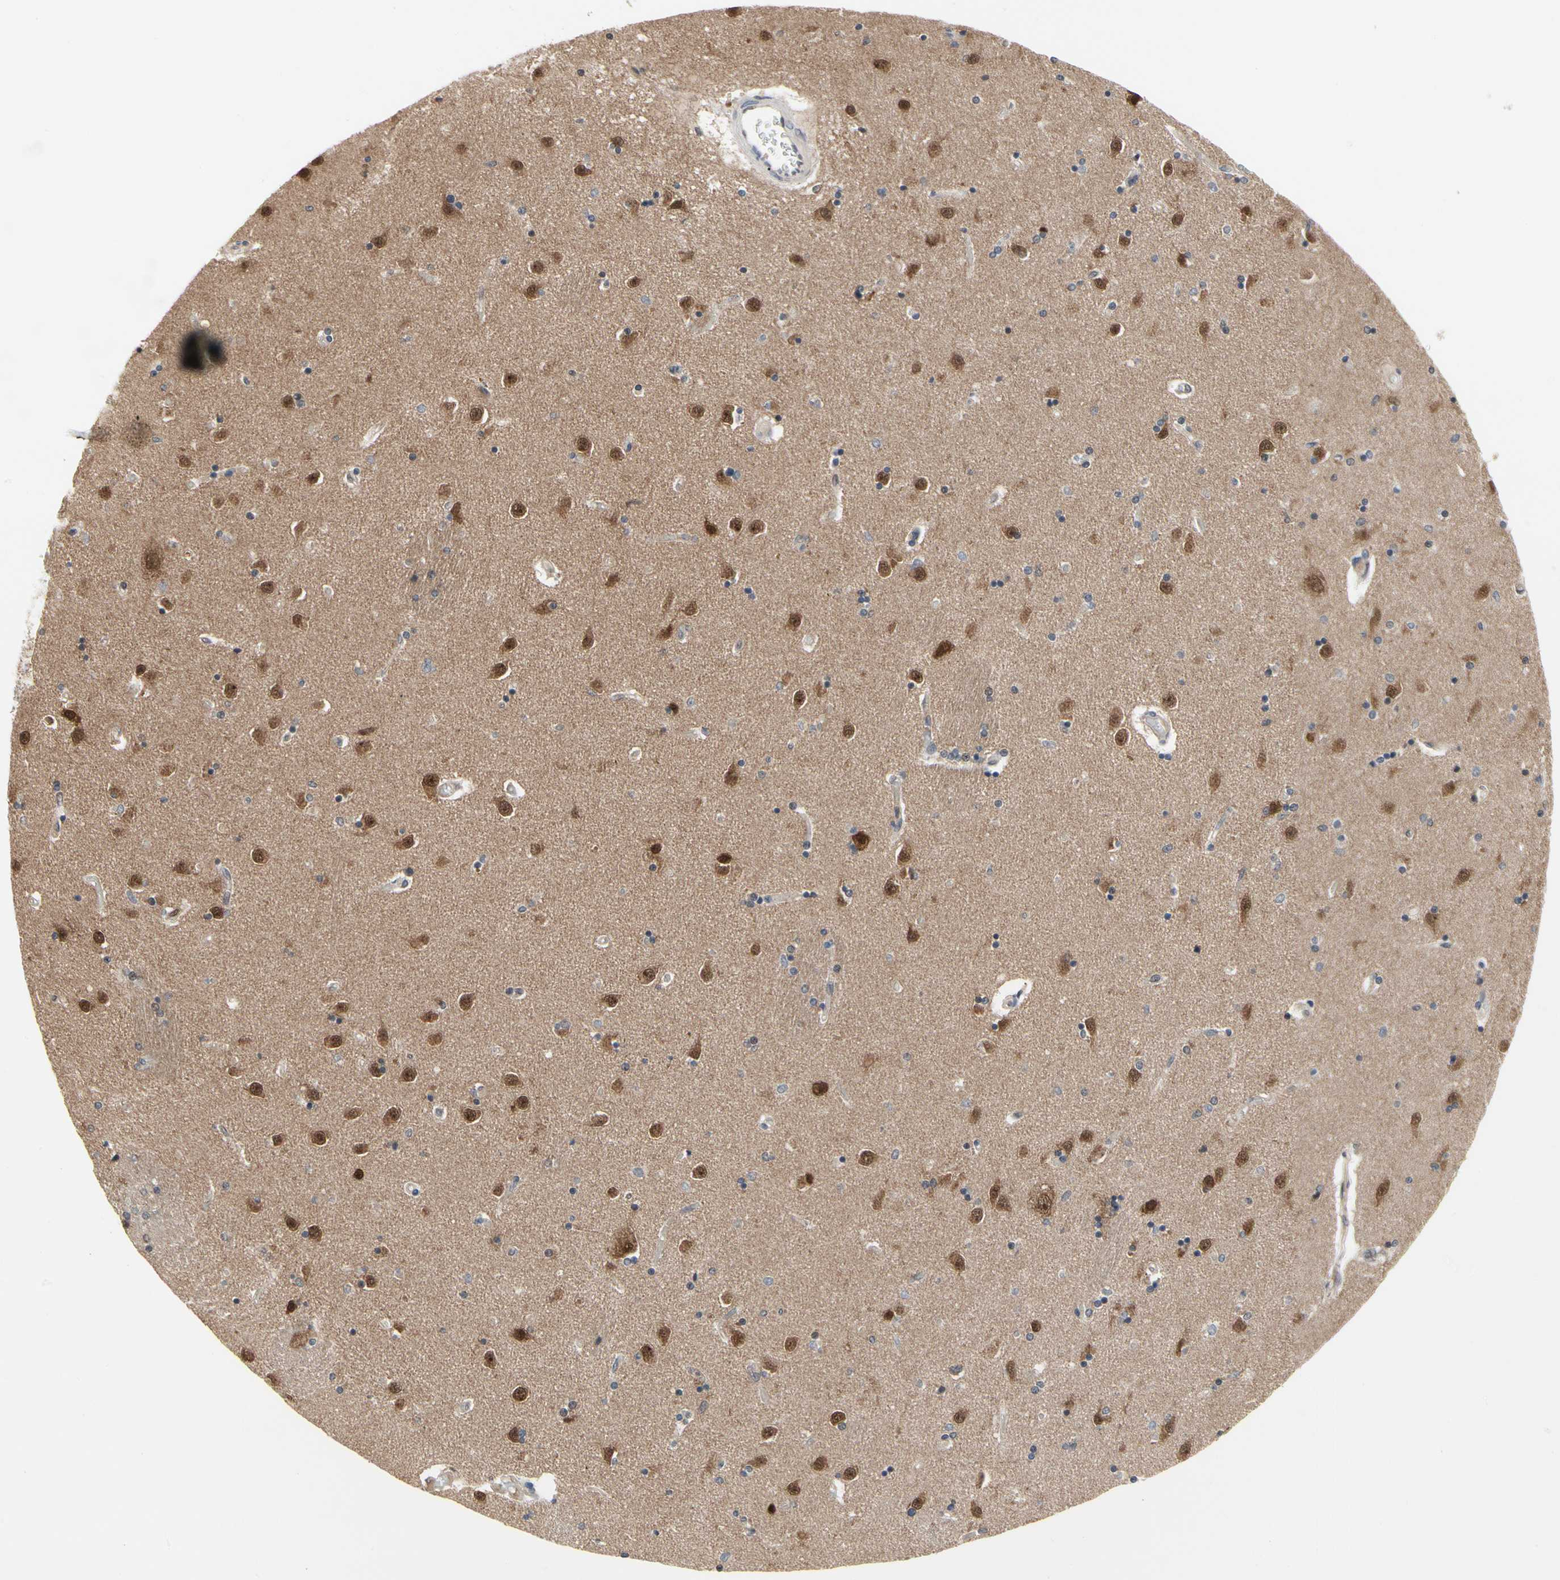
{"staining": {"intensity": "moderate", "quantity": ">75%", "location": "cytoplasmic/membranous"}, "tissue": "caudate", "cell_type": "Glial cells", "image_type": "normal", "snomed": [{"axis": "morphology", "description": "Normal tissue, NOS"}, {"axis": "topography", "description": "Lateral ventricle wall"}], "caption": "A brown stain highlights moderate cytoplasmic/membranous expression of a protein in glial cells of unremarkable human caudate. (Stains: DAB in brown, nuclei in blue, Microscopy: brightfield microscopy at high magnification).", "gene": "CDK5", "patient": {"sex": "female", "age": 54}}